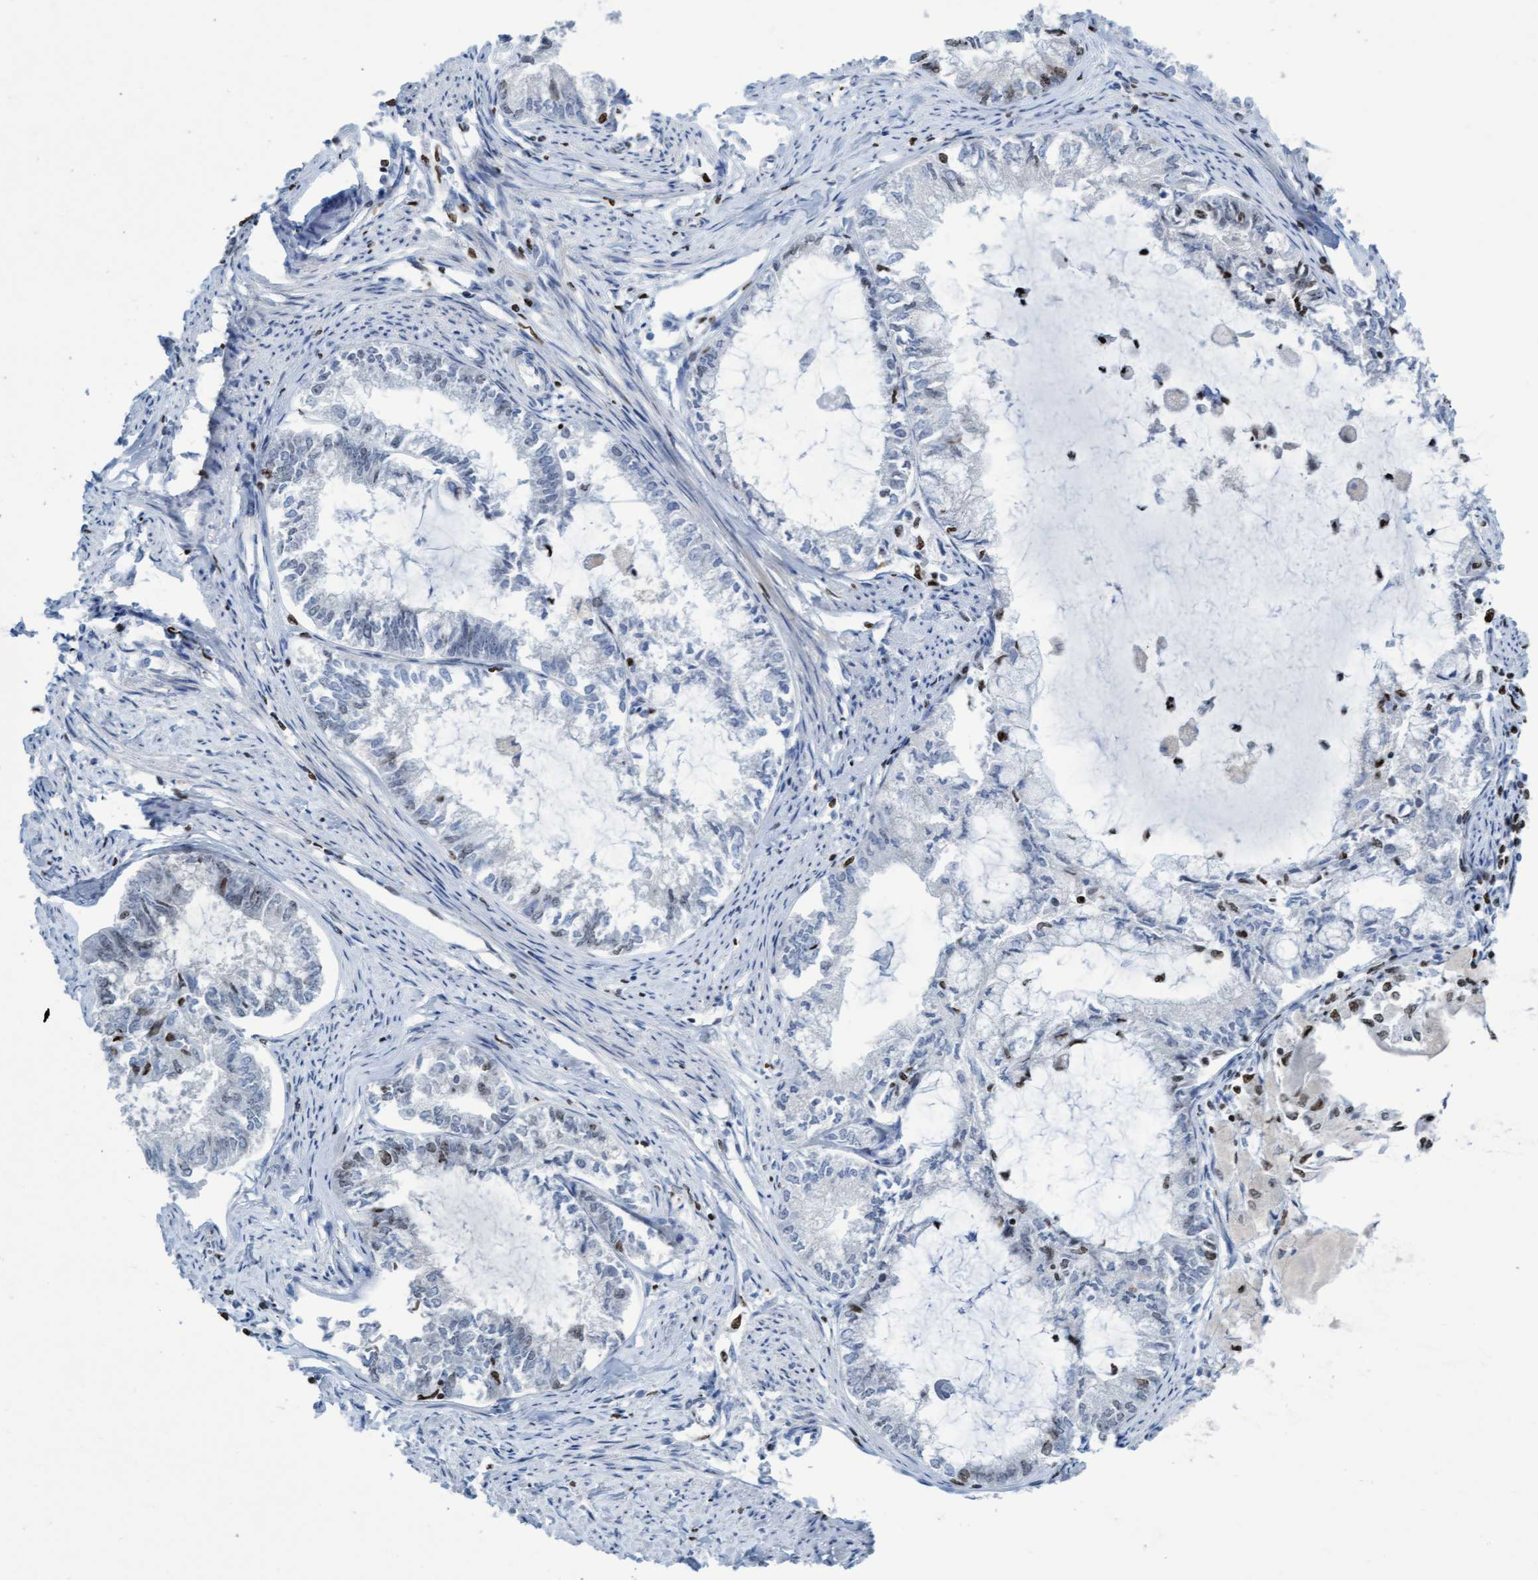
{"staining": {"intensity": "weak", "quantity": "<25%", "location": "nuclear"}, "tissue": "endometrial cancer", "cell_type": "Tumor cells", "image_type": "cancer", "snomed": [{"axis": "morphology", "description": "Adenocarcinoma, NOS"}, {"axis": "topography", "description": "Endometrium"}], "caption": "A histopathology image of human adenocarcinoma (endometrial) is negative for staining in tumor cells.", "gene": "CBX2", "patient": {"sex": "female", "age": 86}}